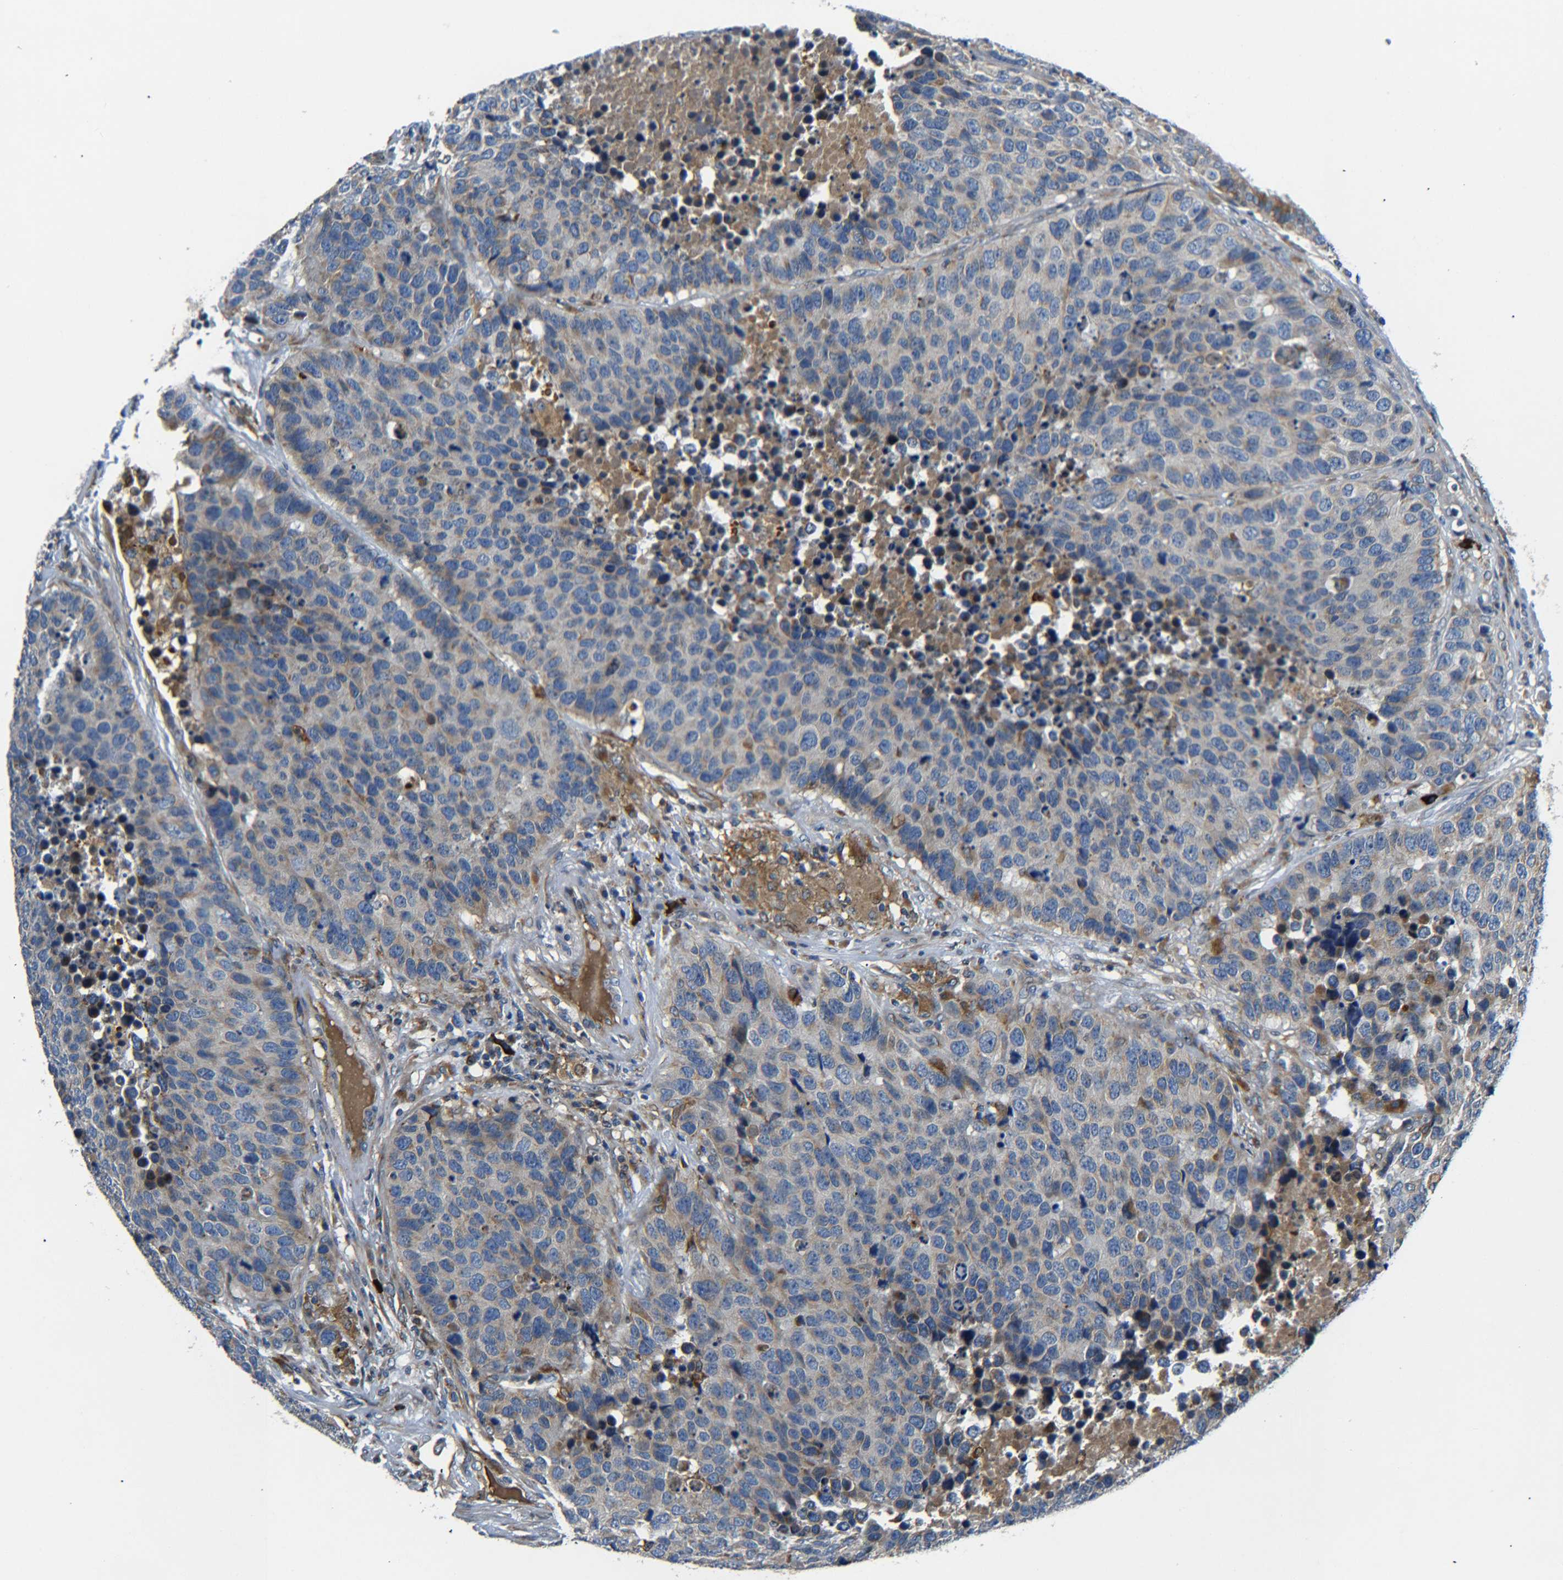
{"staining": {"intensity": "moderate", "quantity": "<25%", "location": "cytoplasmic/membranous"}, "tissue": "carcinoid", "cell_type": "Tumor cells", "image_type": "cancer", "snomed": [{"axis": "morphology", "description": "Carcinoid, malignant, NOS"}, {"axis": "topography", "description": "Lung"}], "caption": "This photomicrograph displays carcinoid (malignant) stained with IHC to label a protein in brown. The cytoplasmic/membranous of tumor cells show moderate positivity for the protein. Nuclei are counter-stained blue.", "gene": "RAB1B", "patient": {"sex": "male", "age": 60}}